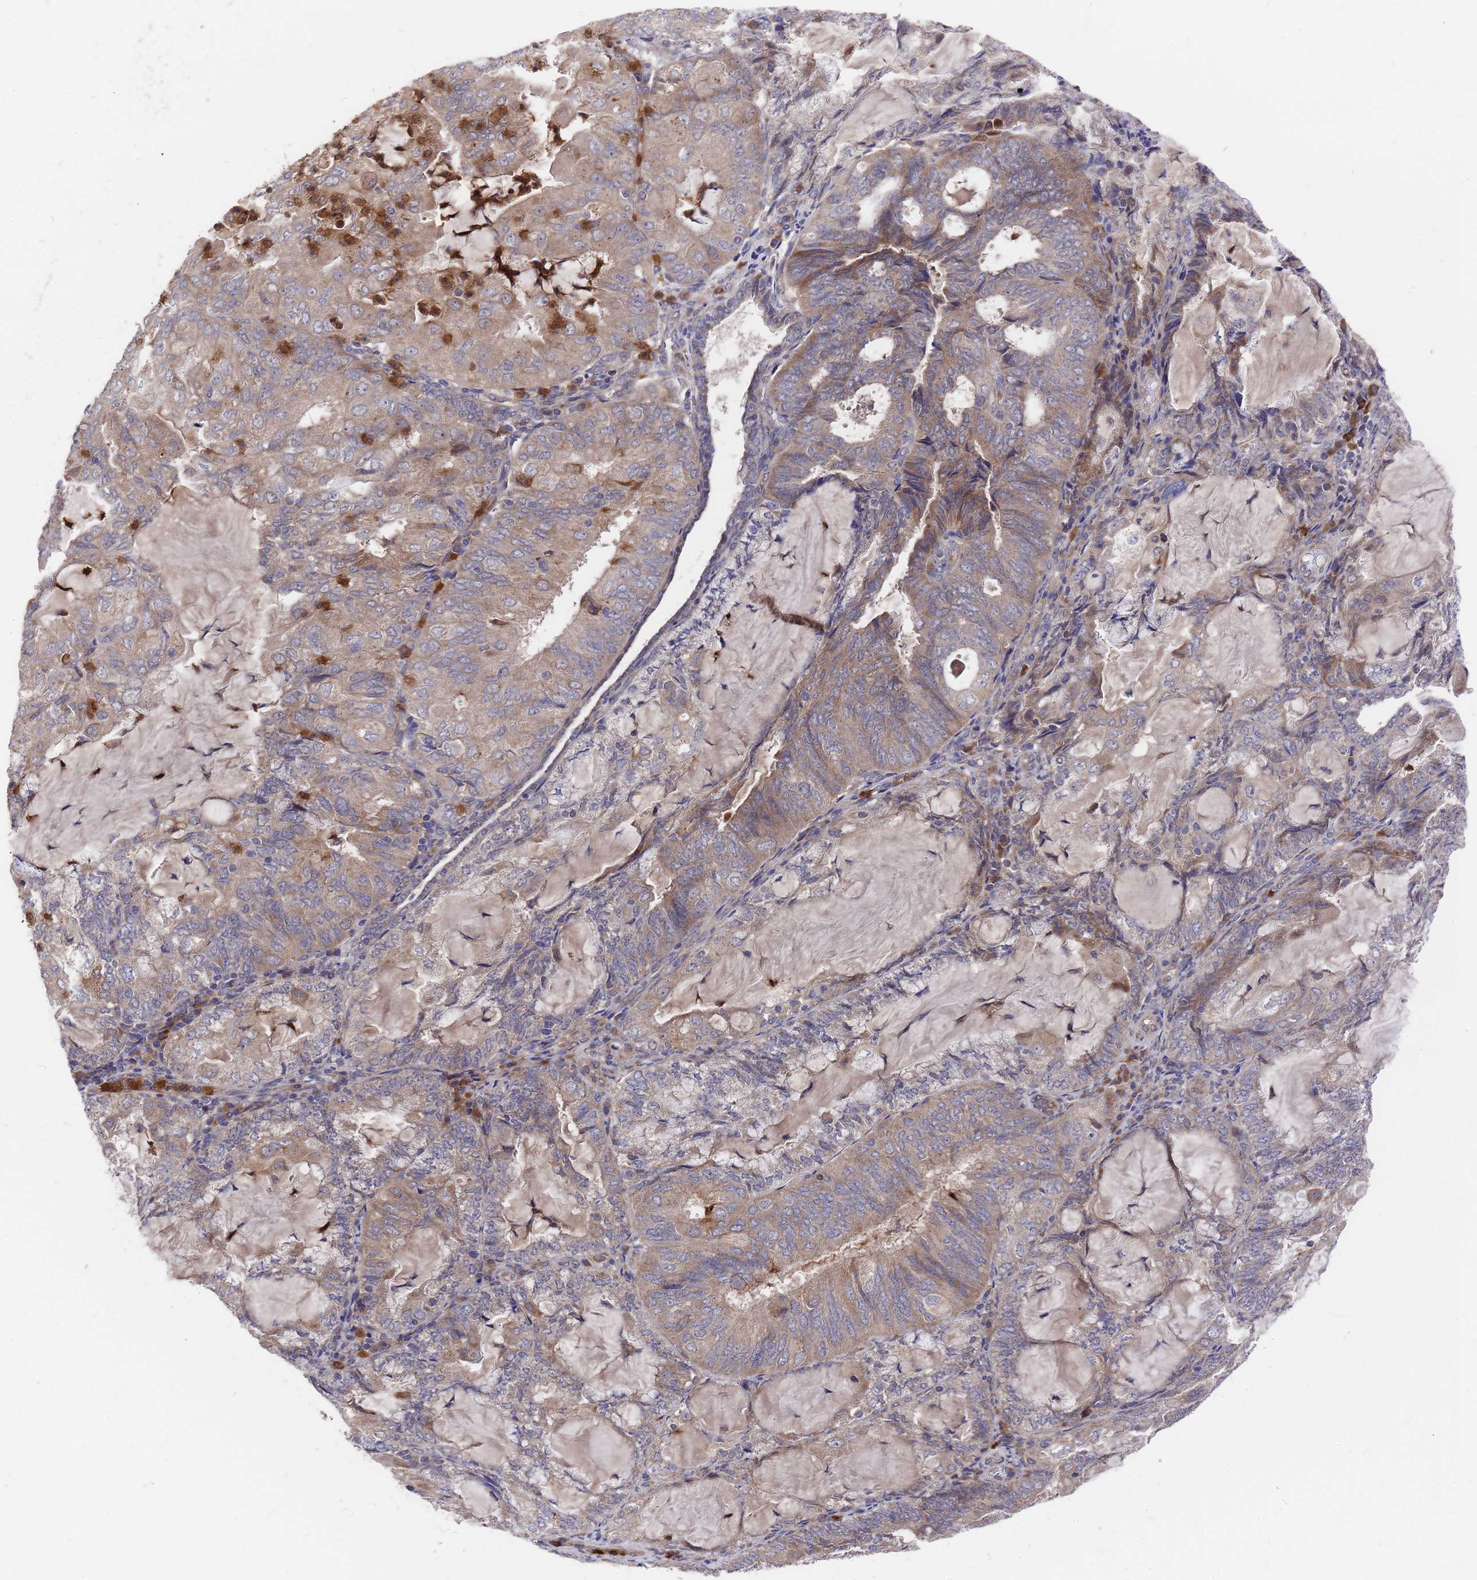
{"staining": {"intensity": "weak", "quantity": ">75%", "location": "cytoplasmic/membranous"}, "tissue": "endometrial cancer", "cell_type": "Tumor cells", "image_type": "cancer", "snomed": [{"axis": "morphology", "description": "Adenocarcinoma, NOS"}, {"axis": "topography", "description": "Endometrium"}], "caption": "Immunohistochemistry (IHC) (DAB (3,3'-diaminobenzidine)) staining of human adenocarcinoma (endometrial) displays weak cytoplasmic/membranous protein positivity in approximately >75% of tumor cells.", "gene": "ZNF717", "patient": {"sex": "female", "age": 81}}